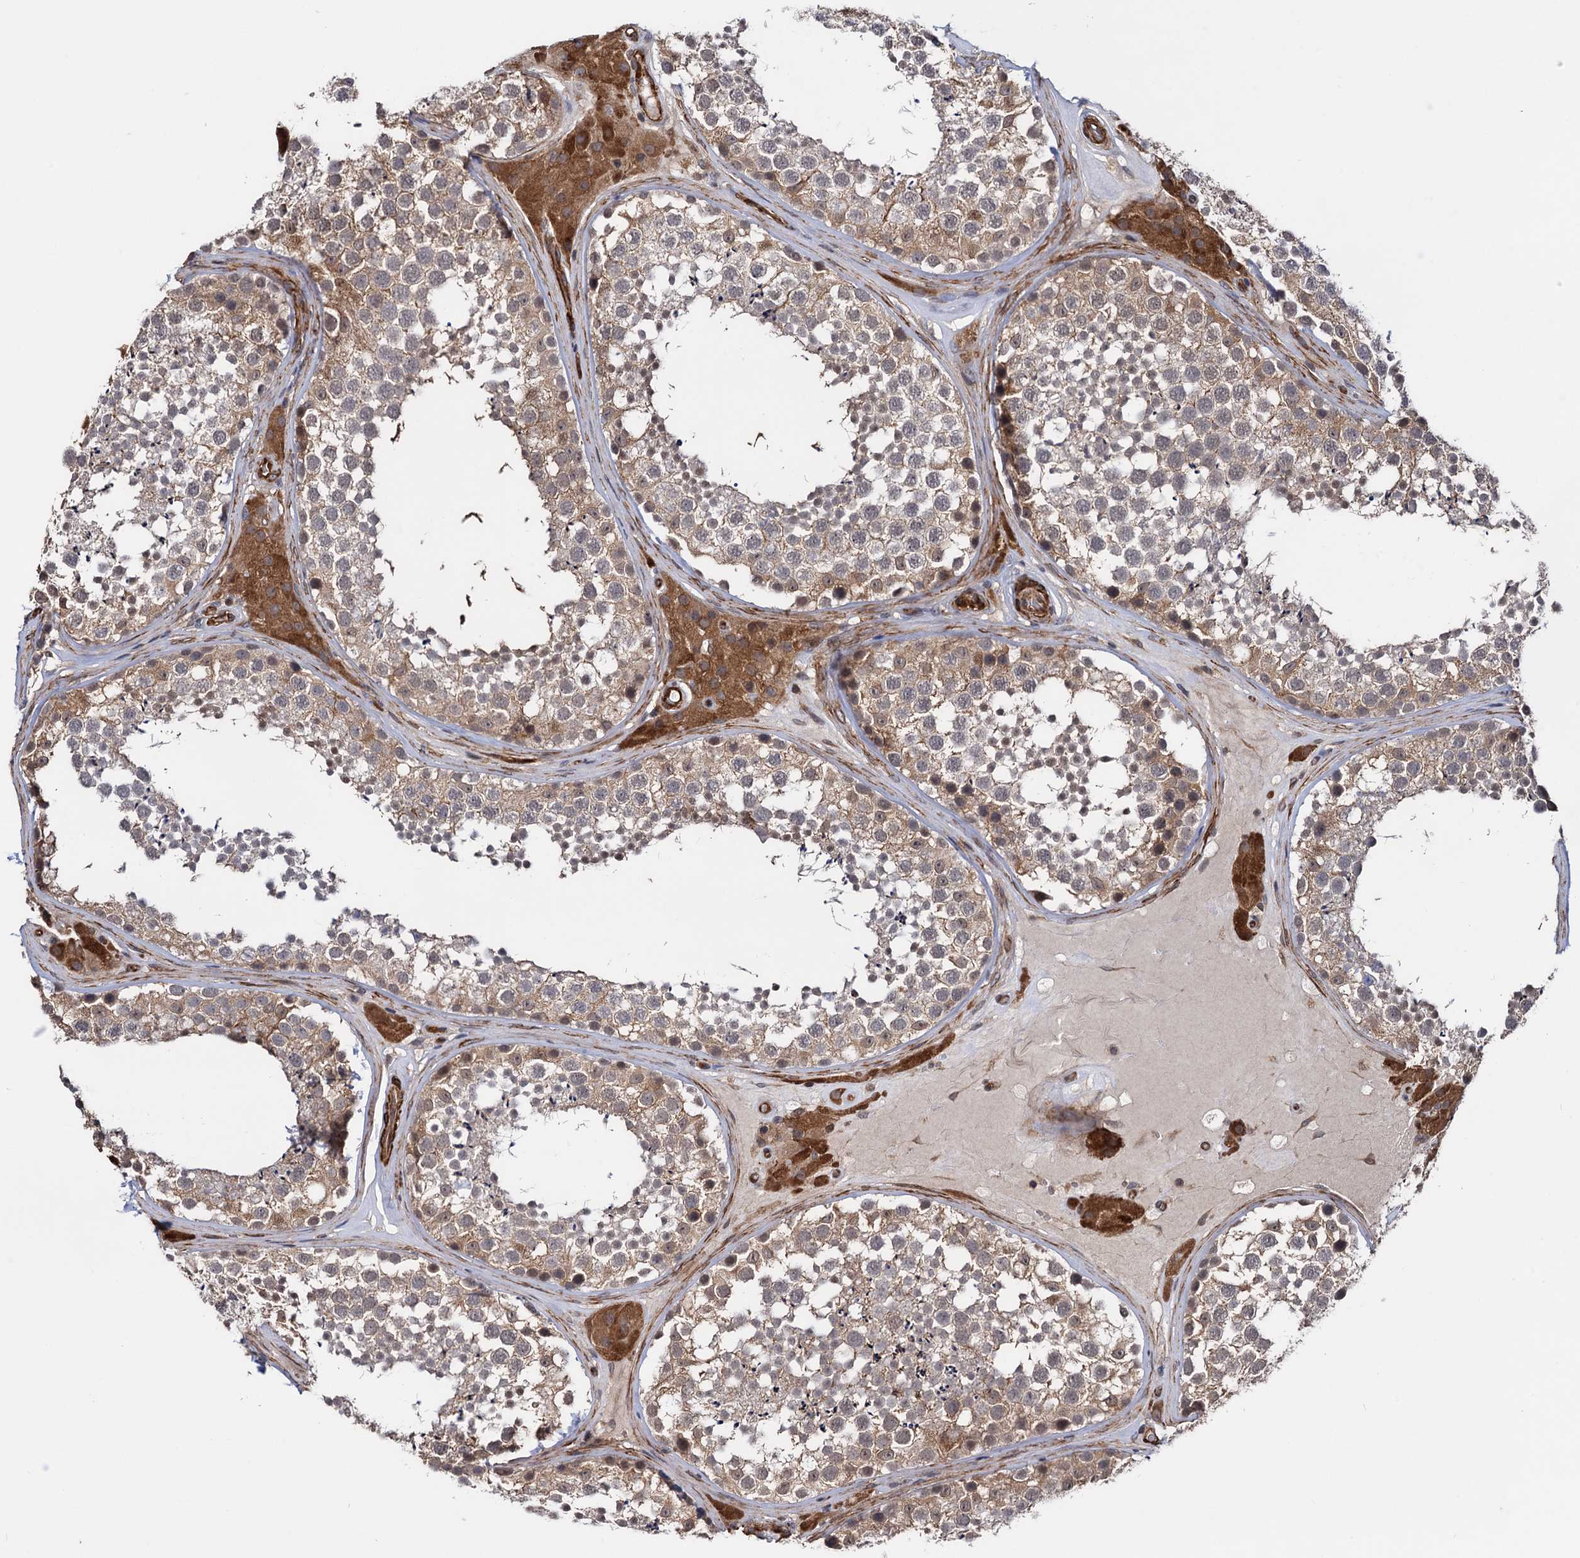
{"staining": {"intensity": "moderate", "quantity": ">75%", "location": "cytoplasmic/membranous"}, "tissue": "testis", "cell_type": "Cells in seminiferous ducts", "image_type": "normal", "snomed": [{"axis": "morphology", "description": "Normal tissue, NOS"}, {"axis": "topography", "description": "Testis"}], "caption": "Cells in seminiferous ducts show moderate cytoplasmic/membranous expression in about >75% of cells in benign testis. The staining was performed using DAB (3,3'-diaminobenzidine) to visualize the protein expression in brown, while the nuclei were stained in blue with hematoxylin (Magnification: 20x).", "gene": "ATP8B4", "patient": {"sex": "male", "age": 46}}